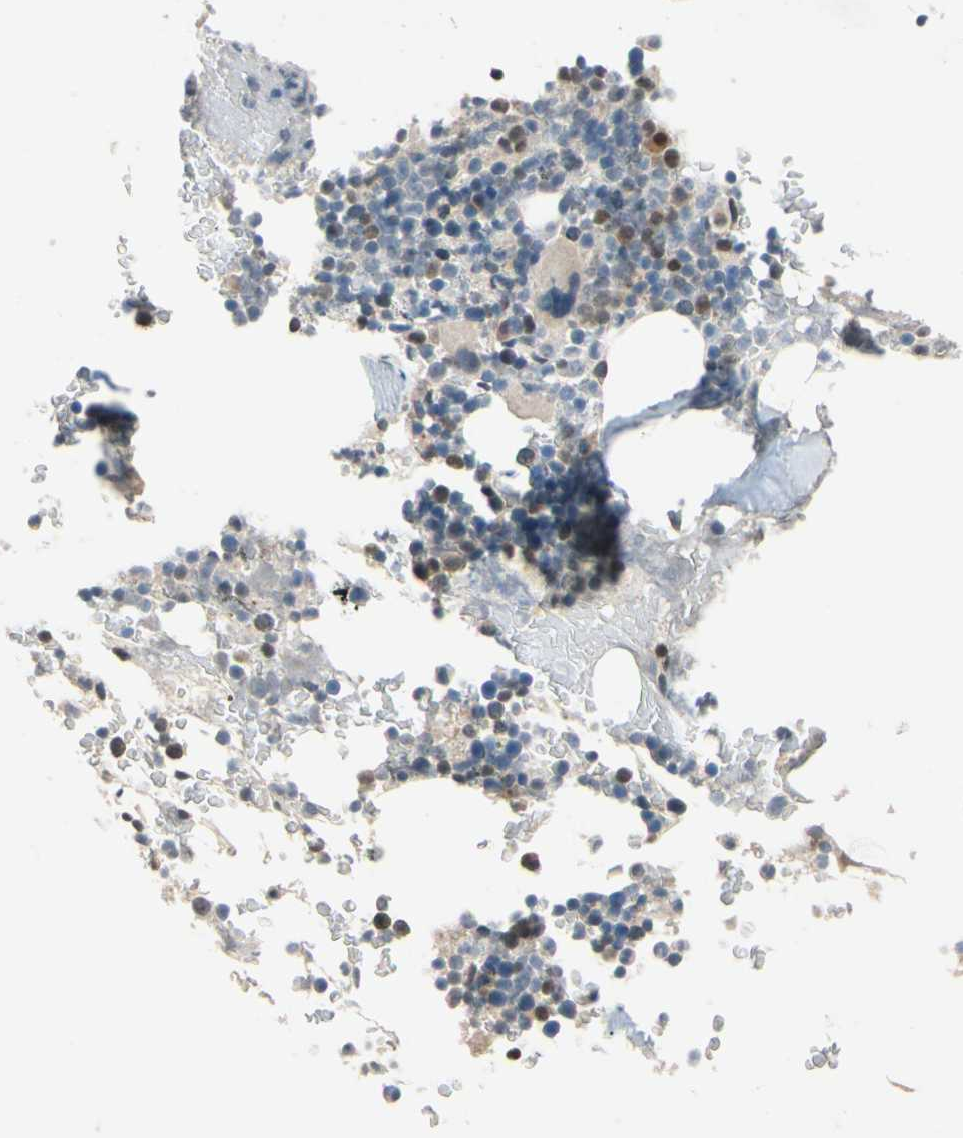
{"staining": {"intensity": "moderate", "quantity": "<25%", "location": "cytoplasmic/membranous,nuclear"}, "tissue": "bone marrow", "cell_type": "Hematopoietic cells", "image_type": "normal", "snomed": [{"axis": "morphology", "description": "Normal tissue, NOS"}, {"axis": "topography", "description": "Bone marrow"}], "caption": "About <25% of hematopoietic cells in normal bone marrow show moderate cytoplasmic/membranous,nuclear protein expression as visualized by brown immunohistochemical staining.", "gene": "RIOX2", "patient": {"sex": "female", "age": 66}}